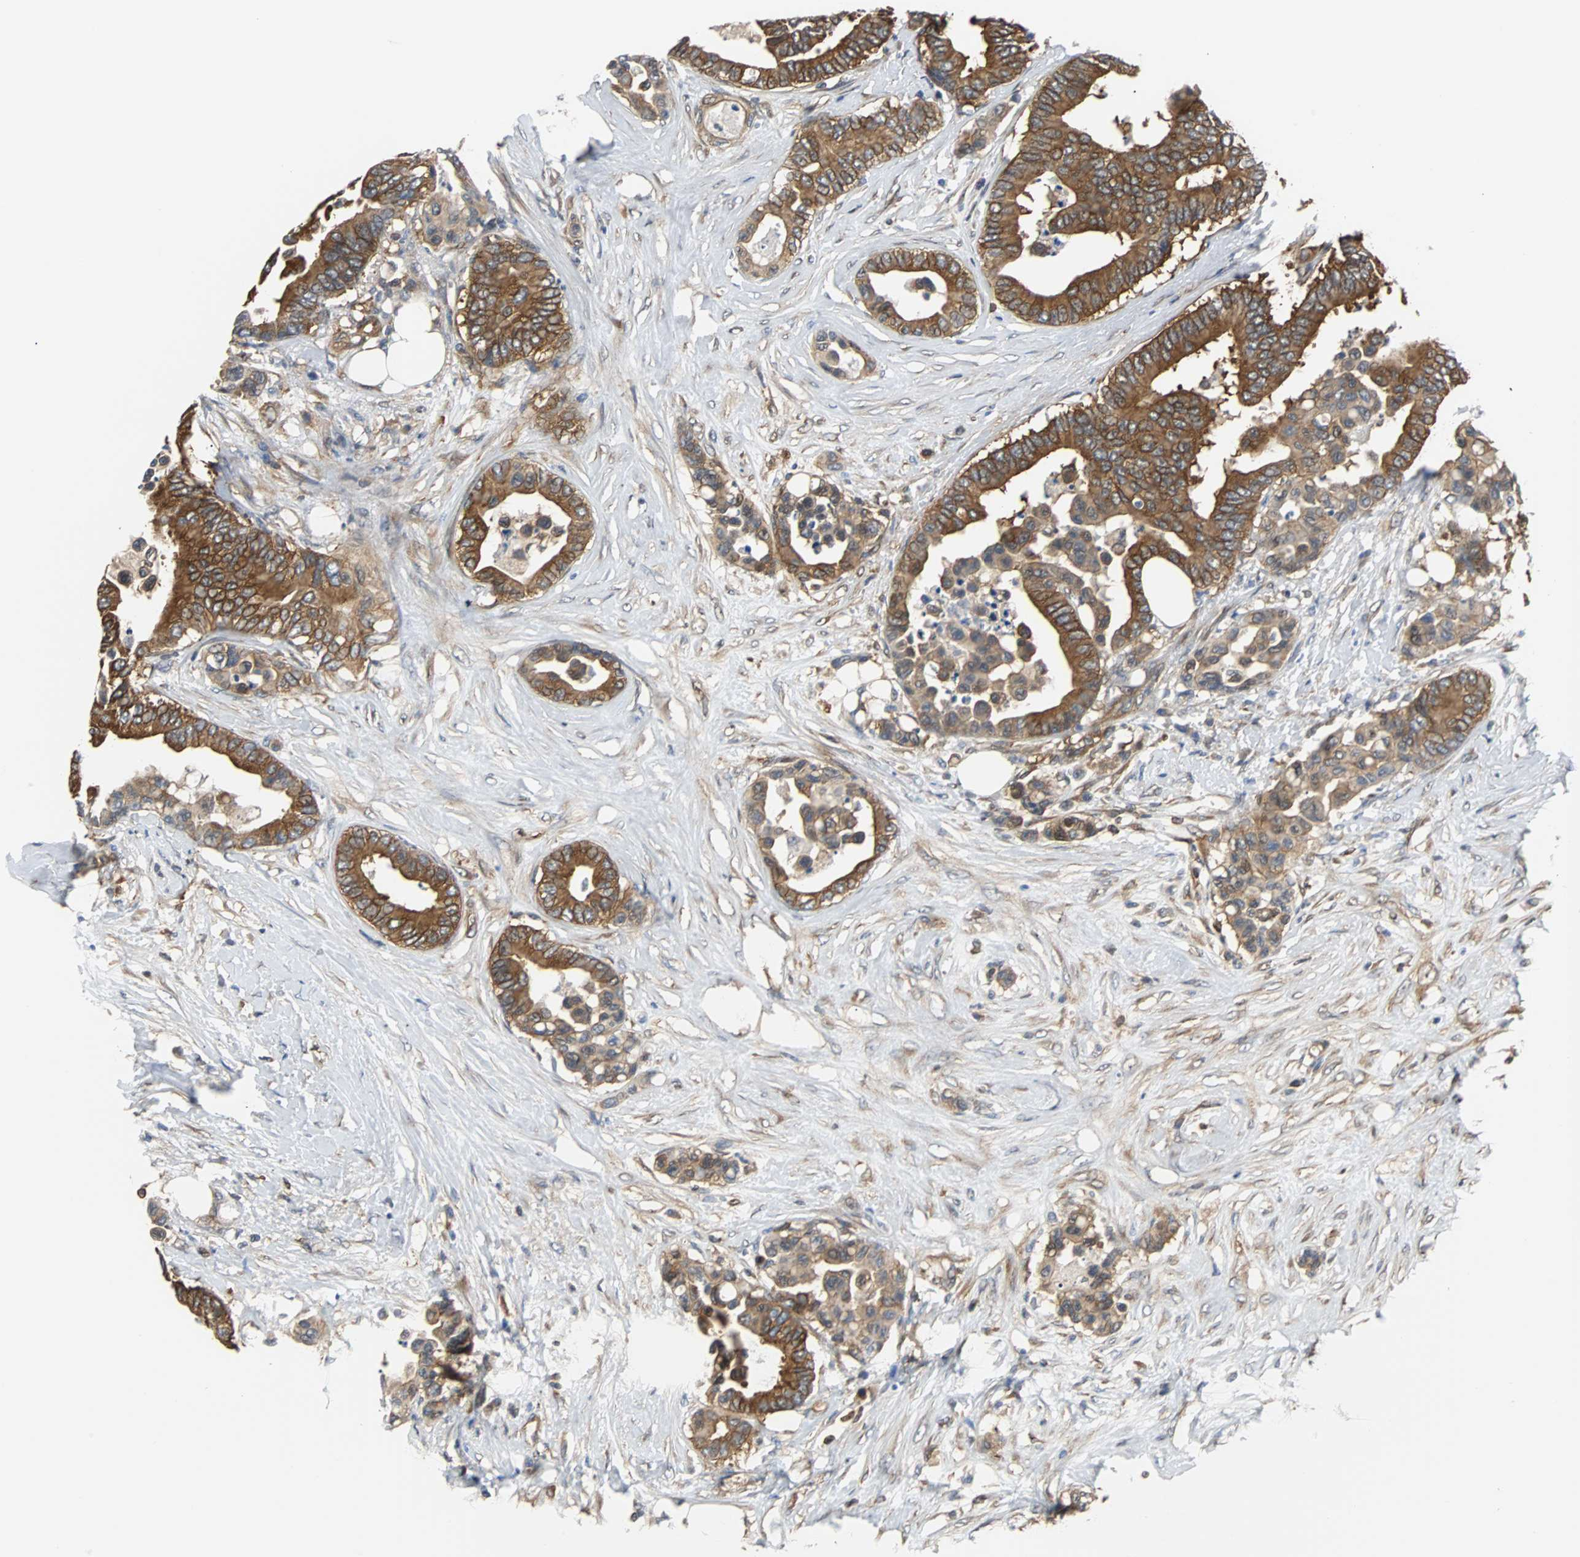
{"staining": {"intensity": "strong", "quantity": ">75%", "location": "cytoplasmic/membranous"}, "tissue": "colorectal cancer", "cell_type": "Tumor cells", "image_type": "cancer", "snomed": [{"axis": "morphology", "description": "Adenocarcinoma, NOS"}, {"axis": "topography", "description": "Colon"}], "caption": "Immunohistochemical staining of colorectal cancer (adenocarcinoma) shows high levels of strong cytoplasmic/membranous protein expression in approximately >75% of tumor cells. Ihc stains the protein of interest in brown and the nuclei are stained blue.", "gene": "RELA", "patient": {"sex": "male", "age": 82}}